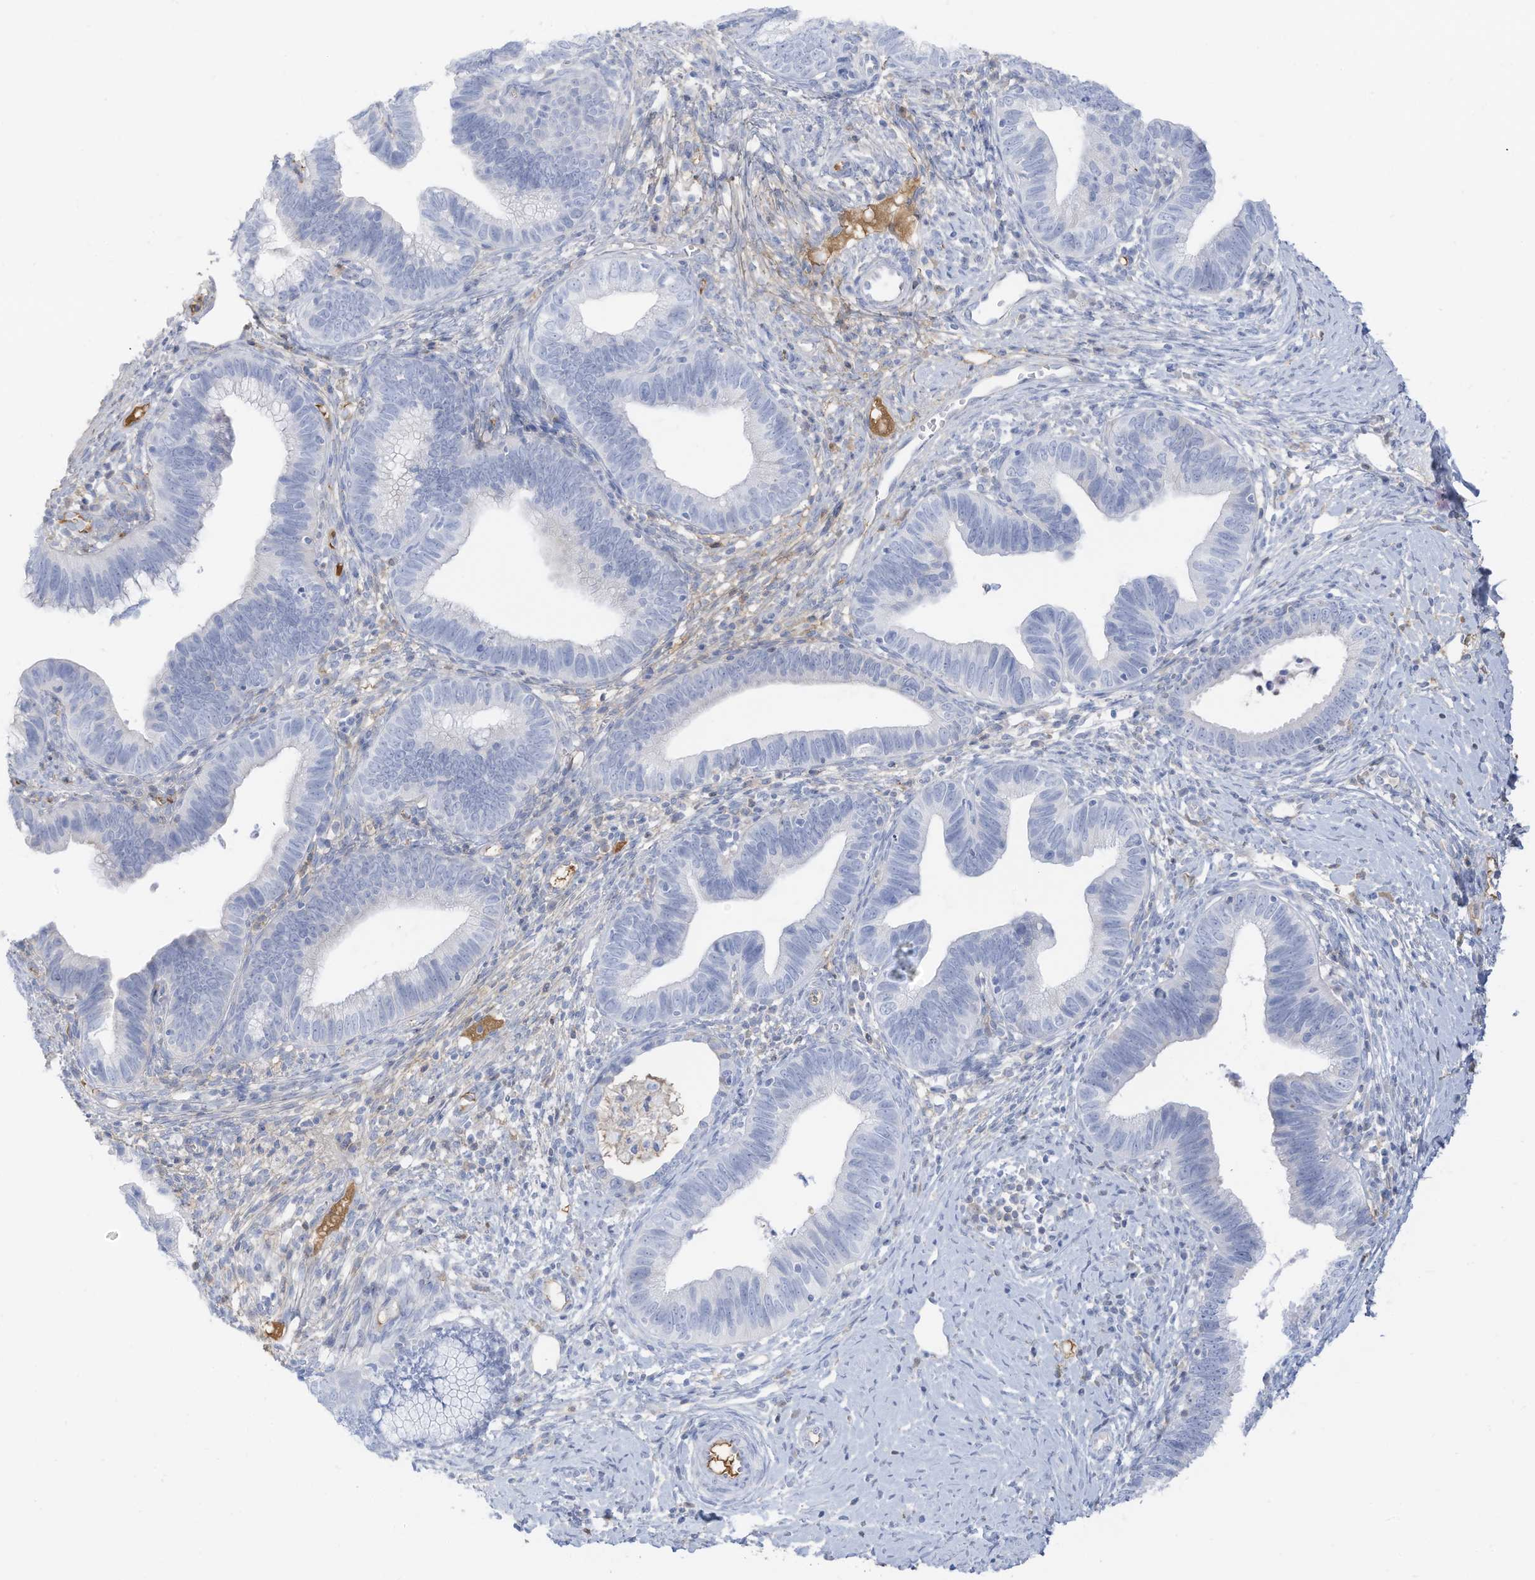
{"staining": {"intensity": "negative", "quantity": "none", "location": "none"}, "tissue": "cervical cancer", "cell_type": "Tumor cells", "image_type": "cancer", "snomed": [{"axis": "morphology", "description": "Adenocarcinoma, NOS"}, {"axis": "topography", "description": "Cervix"}], "caption": "An image of cervical cancer (adenocarcinoma) stained for a protein displays no brown staining in tumor cells. The staining was performed using DAB (3,3'-diaminobenzidine) to visualize the protein expression in brown, while the nuclei were stained in blue with hematoxylin (Magnification: 20x).", "gene": "HSD17B13", "patient": {"sex": "female", "age": 36}}